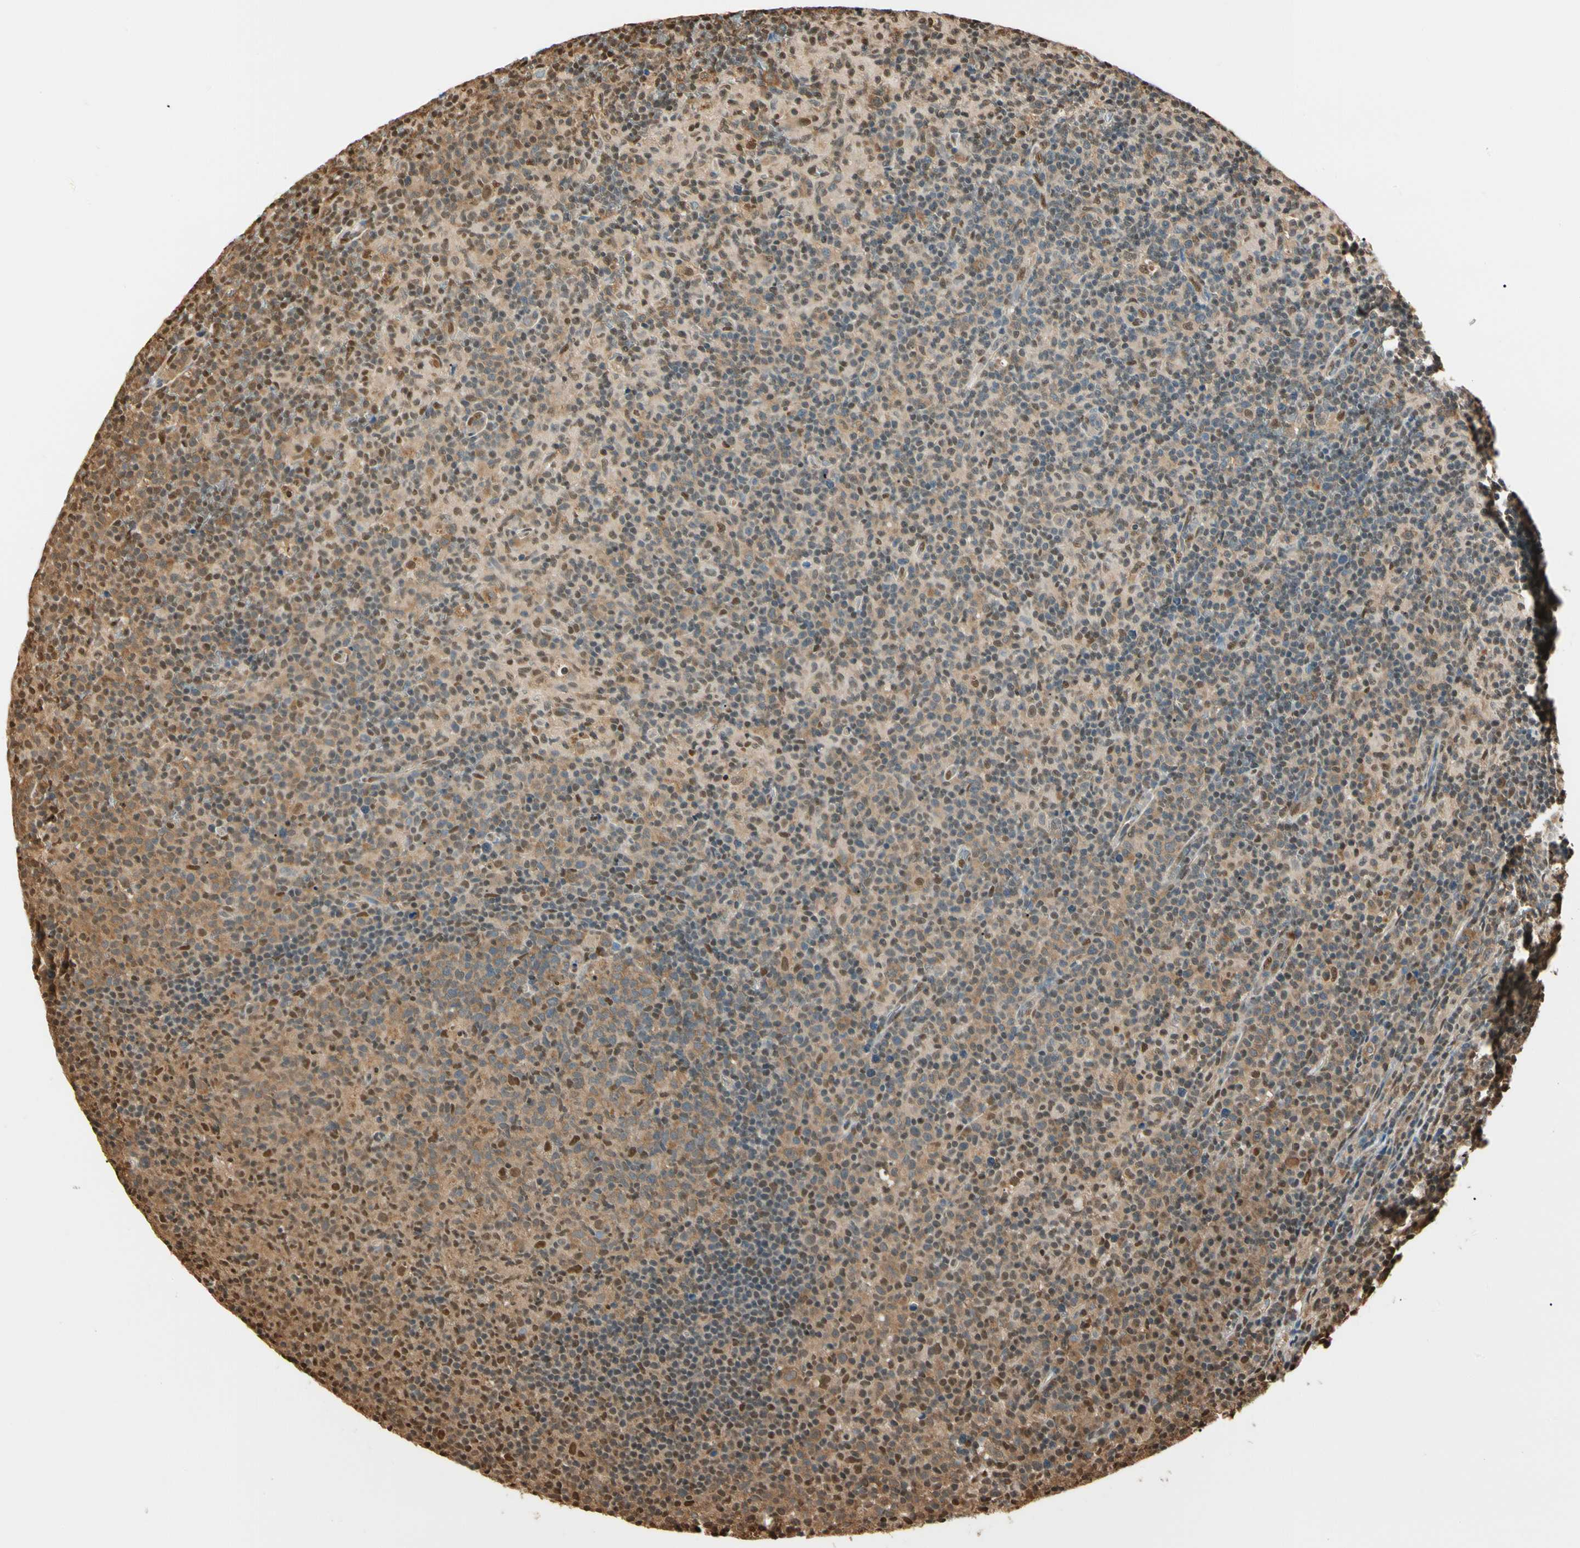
{"staining": {"intensity": "weak", "quantity": ">75%", "location": "cytoplasmic/membranous"}, "tissue": "lymph node", "cell_type": "Germinal center cells", "image_type": "normal", "snomed": [{"axis": "morphology", "description": "Normal tissue, NOS"}, {"axis": "morphology", "description": "Inflammation, NOS"}, {"axis": "topography", "description": "Lymph node"}], "caption": "Protein staining of unremarkable lymph node reveals weak cytoplasmic/membranous positivity in about >75% of germinal center cells. The staining was performed using DAB (3,3'-diaminobenzidine), with brown indicating positive protein expression. Nuclei are stained blue with hematoxylin.", "gene": "PNCK", "patient": {"sex": "male", "age": 55}}